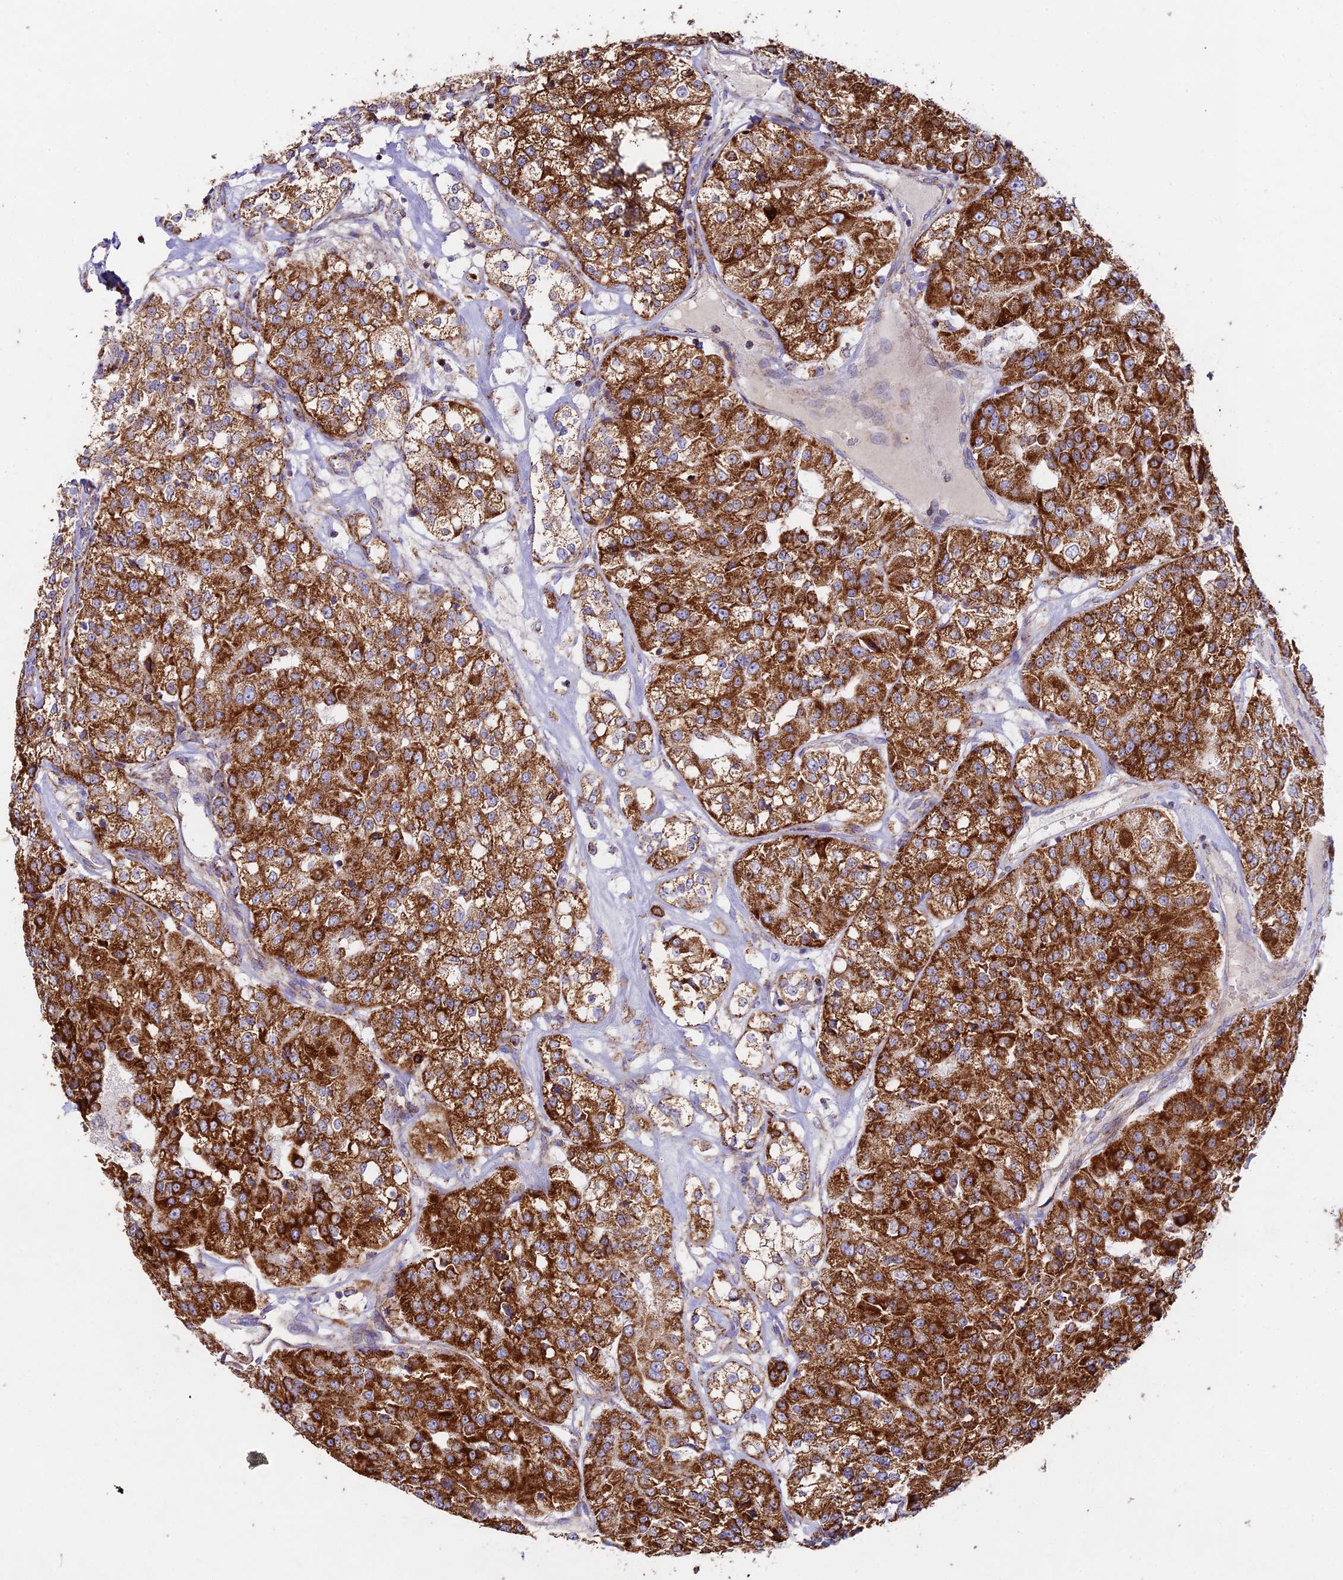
{"staining": {"intensity": "strong", "quantity": ">75%", "location": "cytoplasmic/membranous"}, "tissue": "renal cancer", "cell_type": "Tumor cells", "image_type": "cancer", "snomed": [{"axis": "morphology", "description": "Adenocarcinoma, NOS"}, {"axis": "topography", "description": "Kidney"}], "caption": "IHC (DAB) staining of renal adenocarcinoma demonstrates strong cytoplasmic/membranous protein staining in about >75% of tumor cells. (DAB = brown stain, brightfield microscopy at high magnification).", "gene": "KHDC3L", "patient": {"sex": "female", "age": 63}}